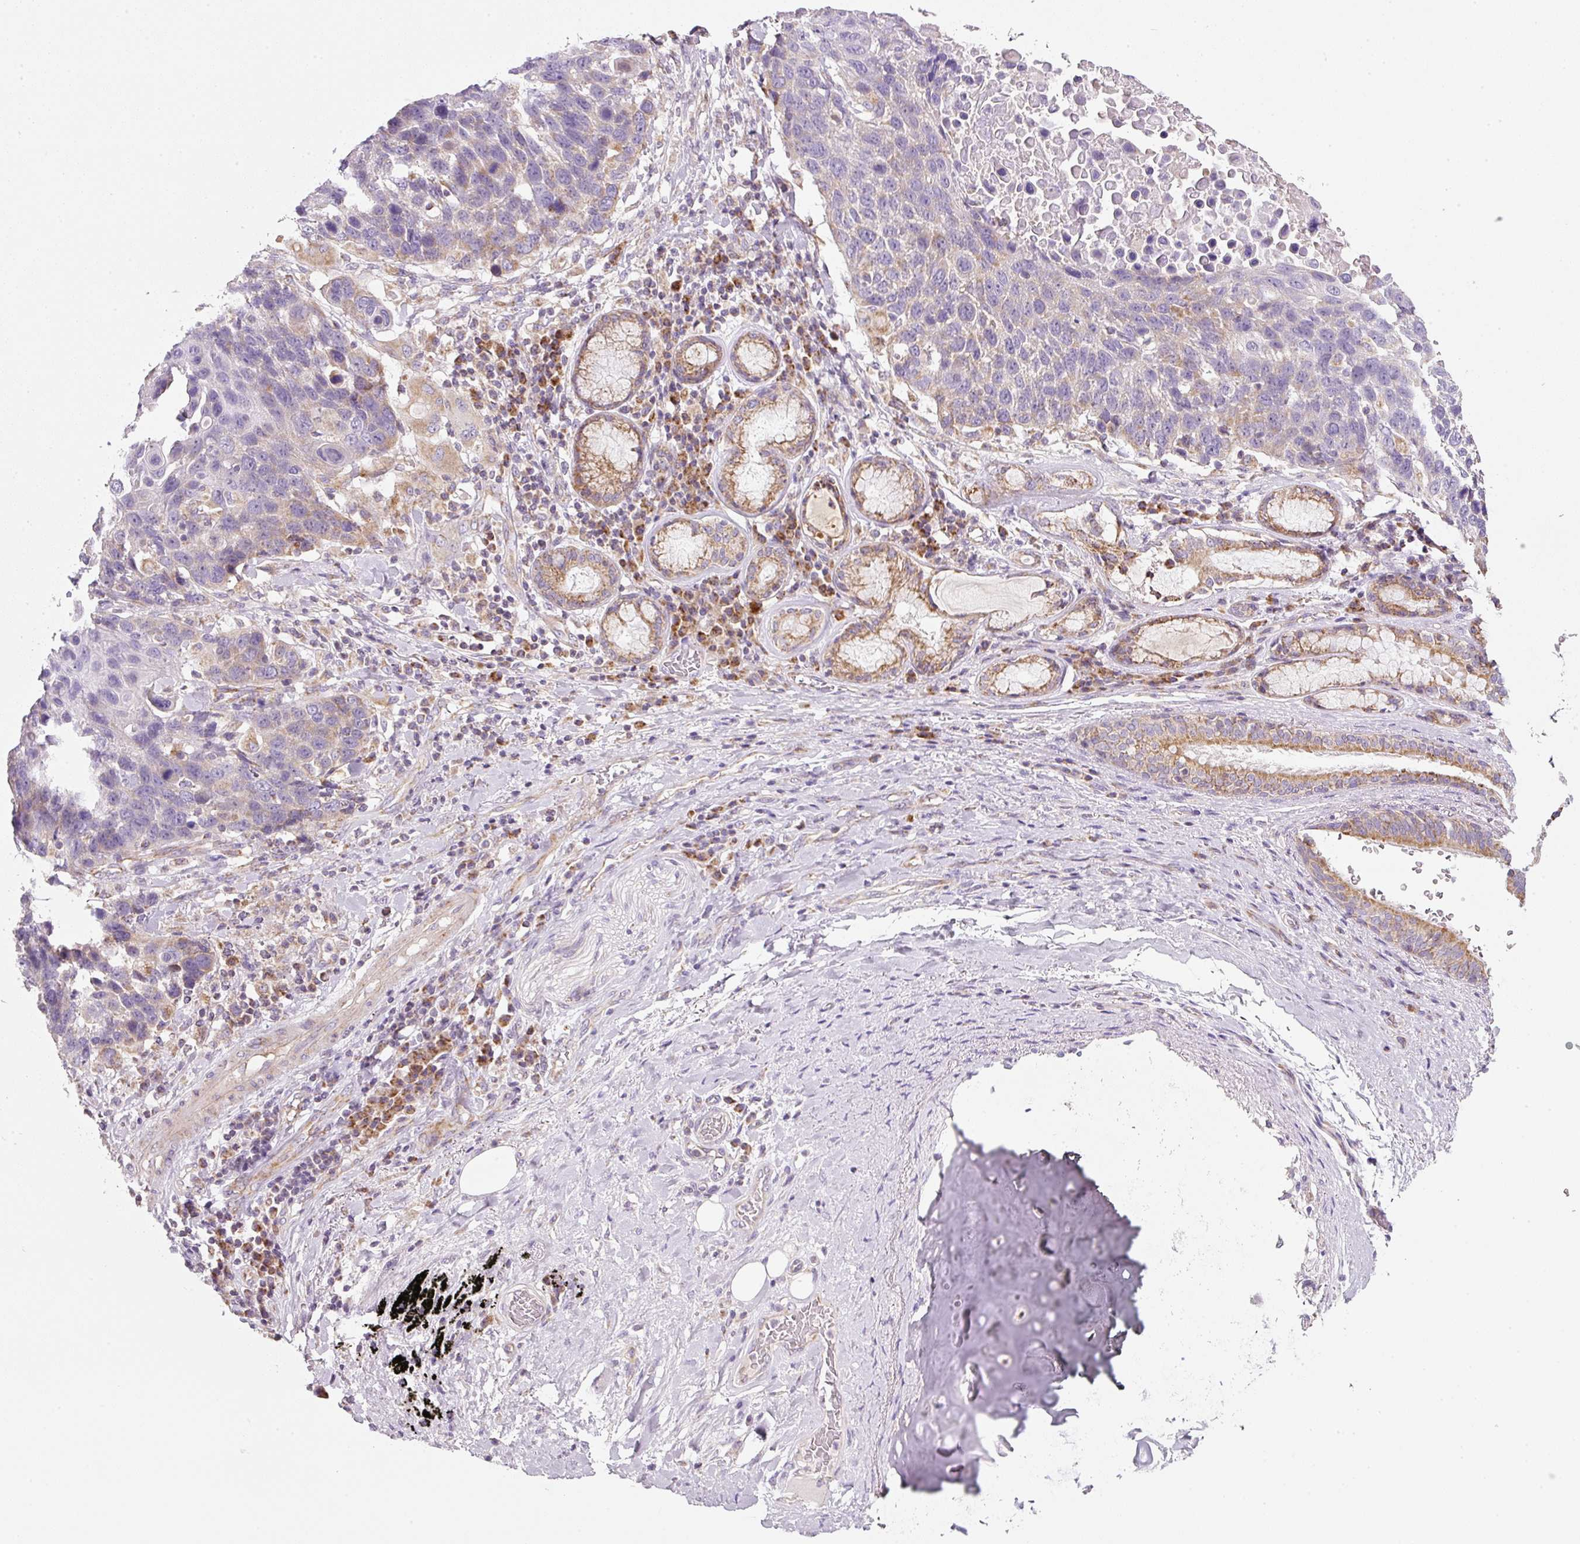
{"staining": {"intensity": "moderate", "quantity": "<25%", "location": "cytoplasmic/membranous"}, "tissue": "lung cancer", "cell_type": "Tumor cells", "image_type": "cancer", "snomed": [{"axis": "morphology", "description": "Squamous cell carcinoma, NOS"}, {"axis": "topography", "description": "Lung"}], "caption": "Immunohistochemical staining of human lung cancer demonstrates low levels of moderate cytoplasmic/membranous expression in about <25% of tumor cells. (DAB (3,3'-diaminobenzidine) IHC with brightfield microscopy, high magnification).", "gene": "NDUFA1", "patient": {"sex": "male", "age": 66}}